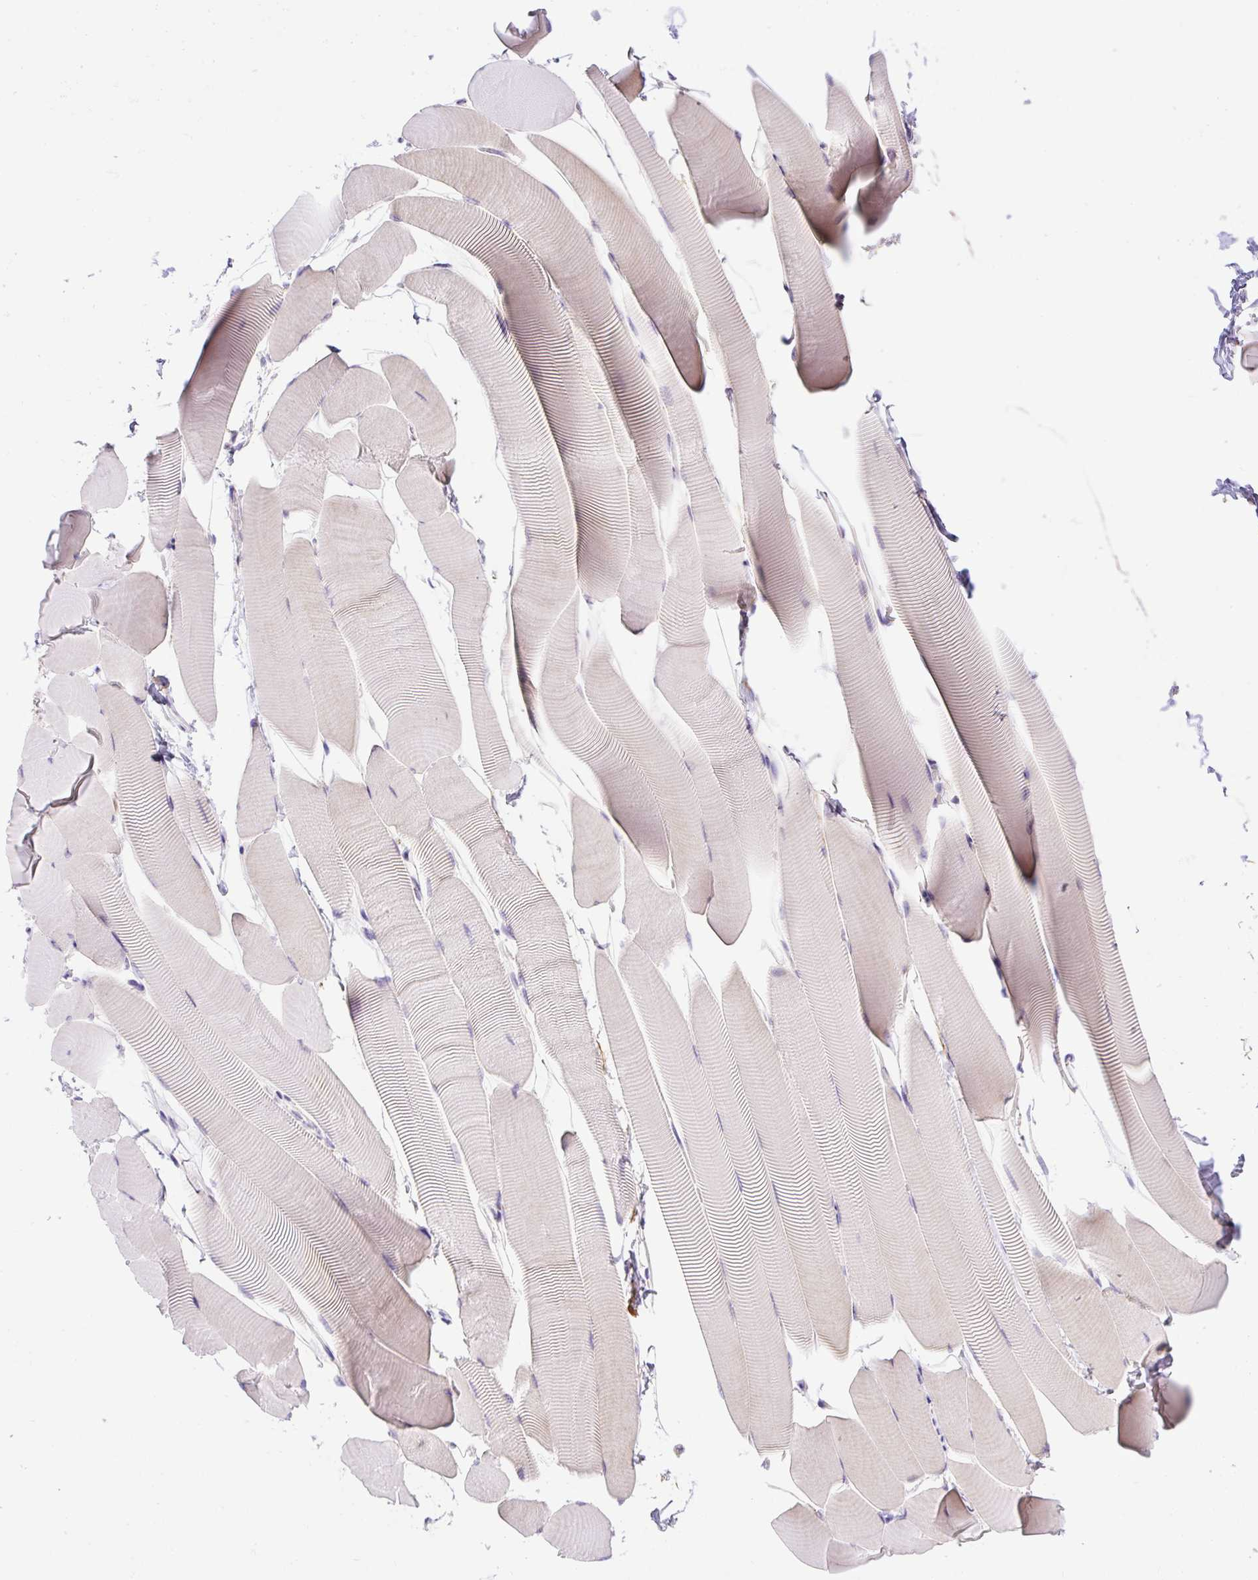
{"staining": {"intensity": "weak", "quantity": "25%-75%", "location": "cytoplasmic/membranous"}, "tissue": "skeletal muscle", "cell_type": "Myocytes", "image_type": "normal", "snomed": [{"axis": "morphology", "description": "Normal tissue, NOS"}, {"axis": "topography", "description": "Skeletal muscle"}], "caption": "Weak cytoplasmic/membranous staining is appreciated in about 25%-75% of myocytes in normal skeletal muscle. The staining was performed using DAB to visualize the protein expression in brown, while the nuclei were stained in blue with hematoxylin (Magnification: 20x).", "gene": "CFAP47", "patient": {"sex": "male", "age": 25}}